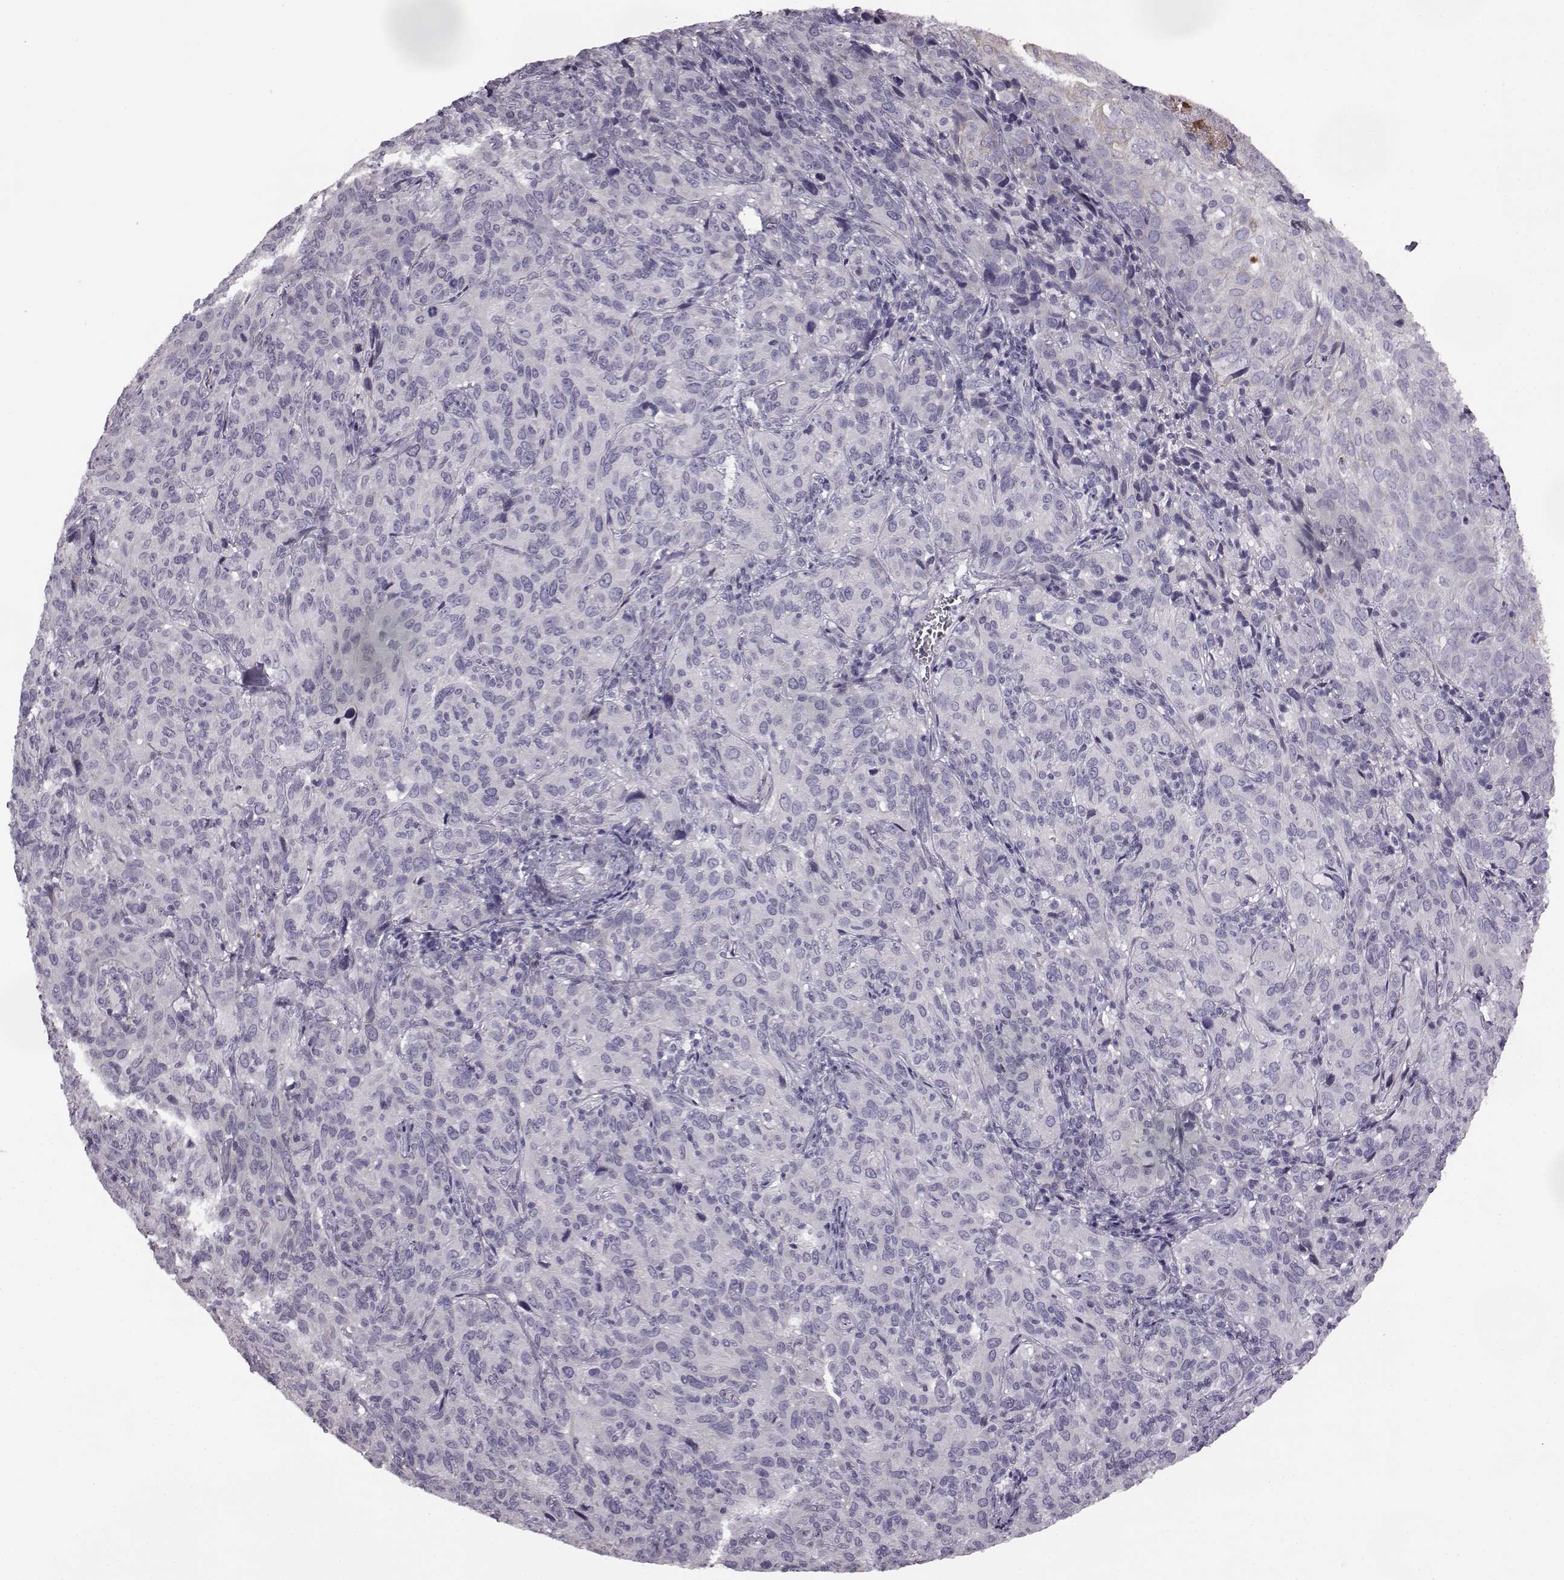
{"staining": {"intensity": "negative", "quantity": "none", "location": "none"}, "tissue": "cervical cancer", "cell_type": "Tumor cells", "image_type": "cancer", "snomed": [{"axis": "morphology", "description": "Squamous cell carcinoma, NOS"}, {"axis": "topography", "description": "Cervix"}], "caption": "Human squamous cell carcinoma (cervical) stained for a protein using immunohistochemistry reveals no staining in tumor cells.", "gene": "ODAD4", "patient": {"sex": "female", "age": 51}}